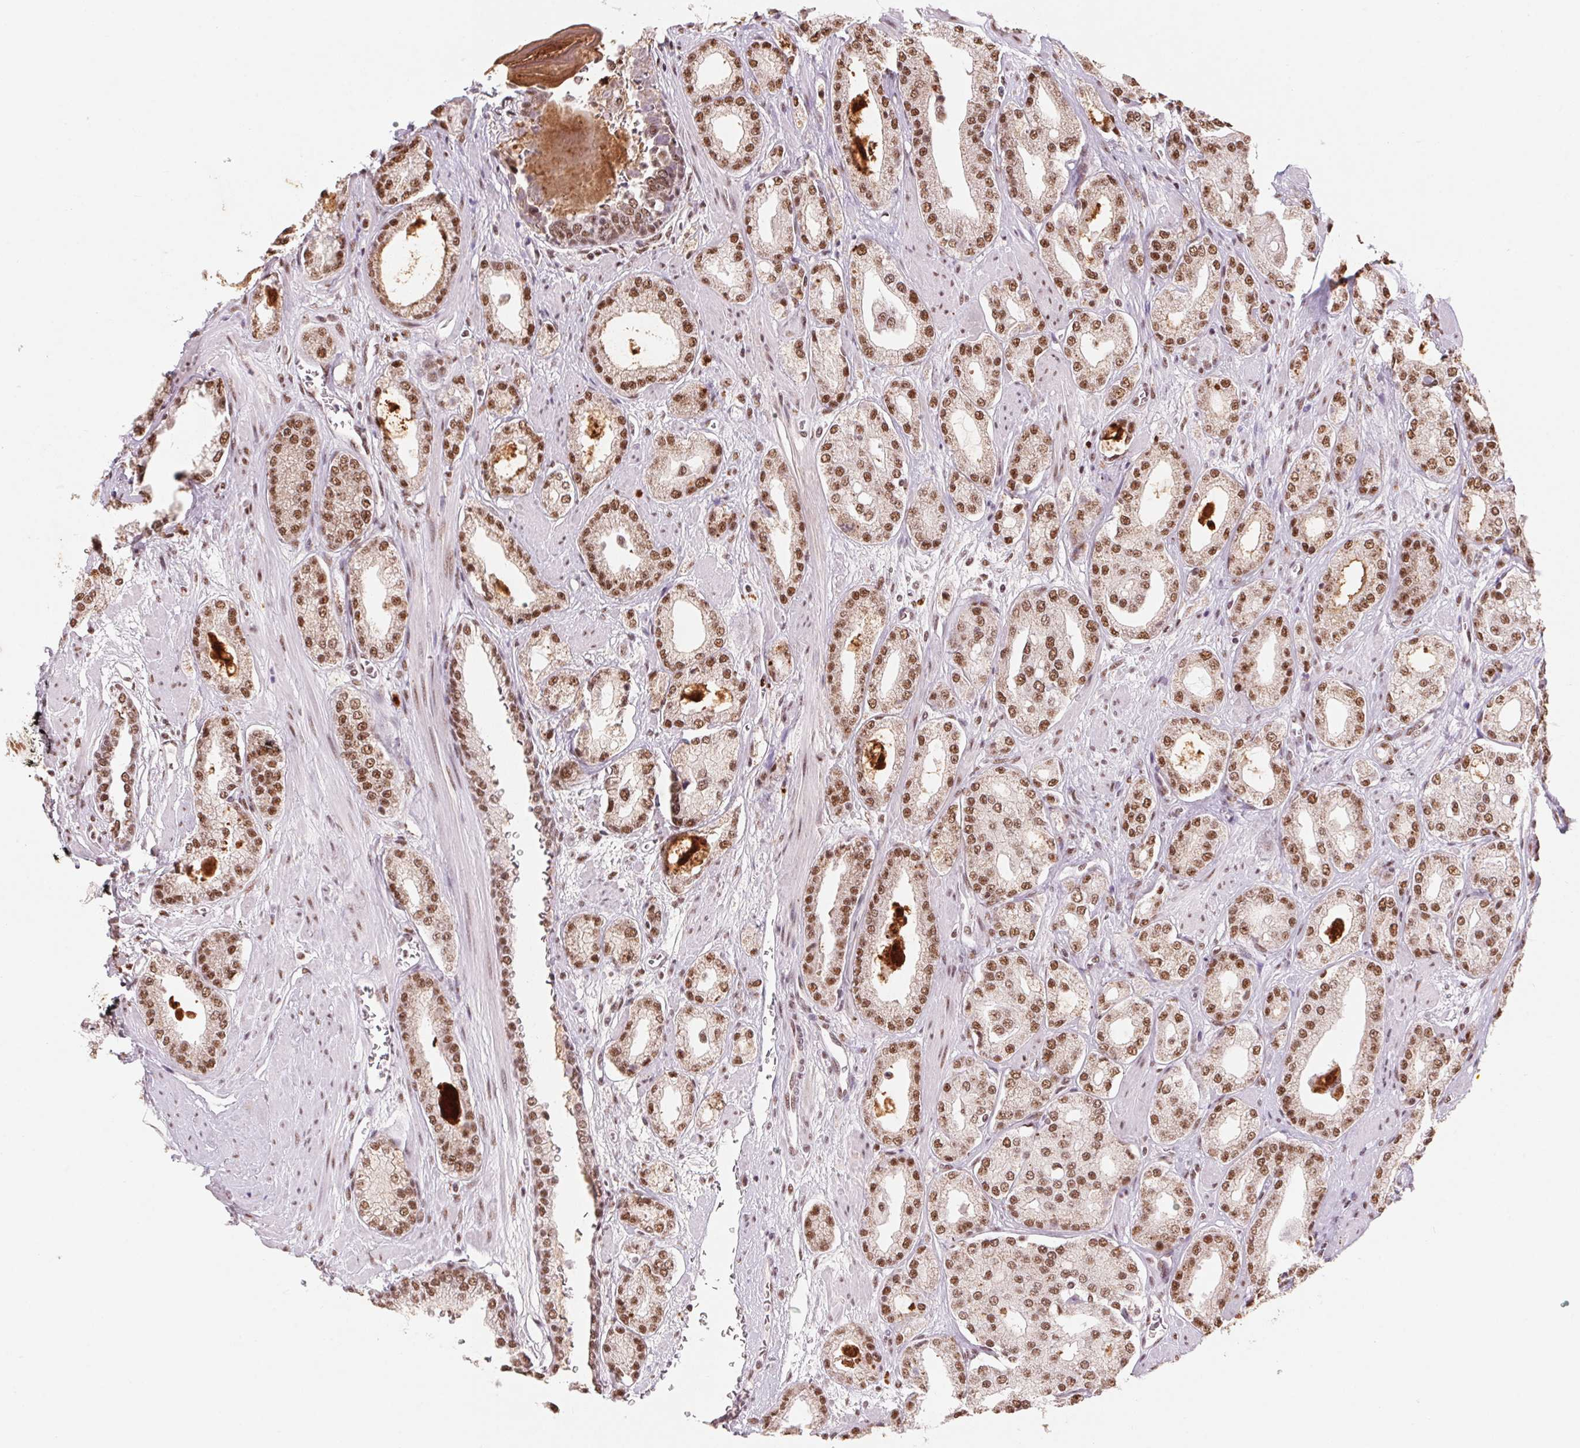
{"staining": {"intensity": "moderate", "quantity": ">75%", "location": "nuclear"}, "tissue": "prostate cancer", "cell_type": "Tumor cells", "image_type": "cancer", "snomed": [{"axis": "morphology", "description": "Adenocarcinoma, High grade"}, {"axis": "topography", "description": "Prostate"}], "caption": "Immunohistochemical staining of human prostate cancer shows moderate nuclear protein expression in approximately >75% of tumor cells.", "gene": "SNRPG", "patient": {"sex": "male", "age": 64}}